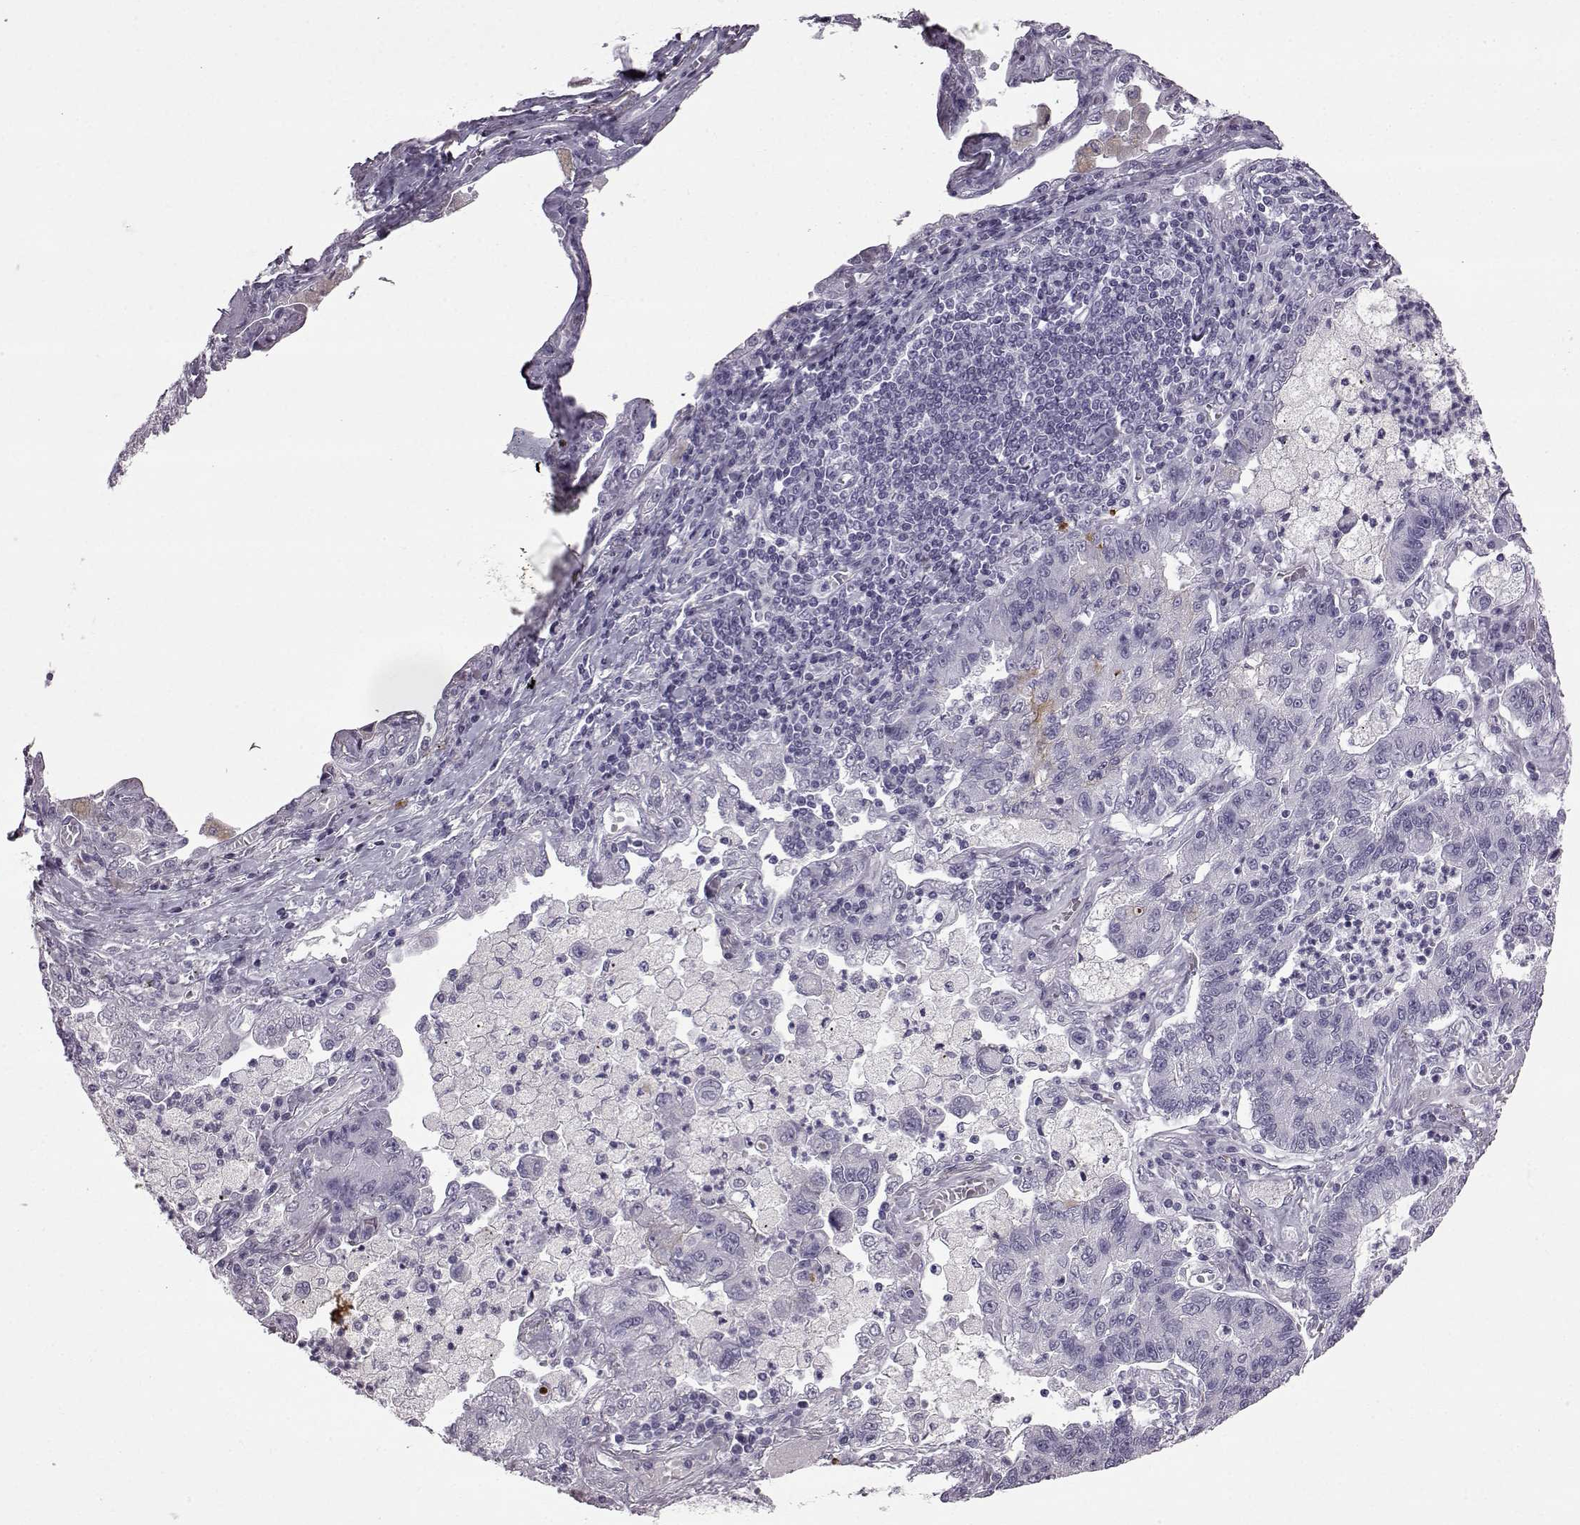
{"staining": {"intensity": "negative", "quantity": "none", "location": "none"}, "tissue": "lung cancer", "cell_type": "Tumor cells", "image_type": "cancer", "snomed": [{"axis": "morphology", "description": "Adenocarcinoma, NOS"}, {"axis": "topography", "description": "Lung"}], "caption": "This is an immunohistochemistry (IHC) micrograph of human lung adenocarcinoma. There is no expression in tumor cells.", "gene": "SLC28A2", "patient": {"sex": "female", "age": 57}}